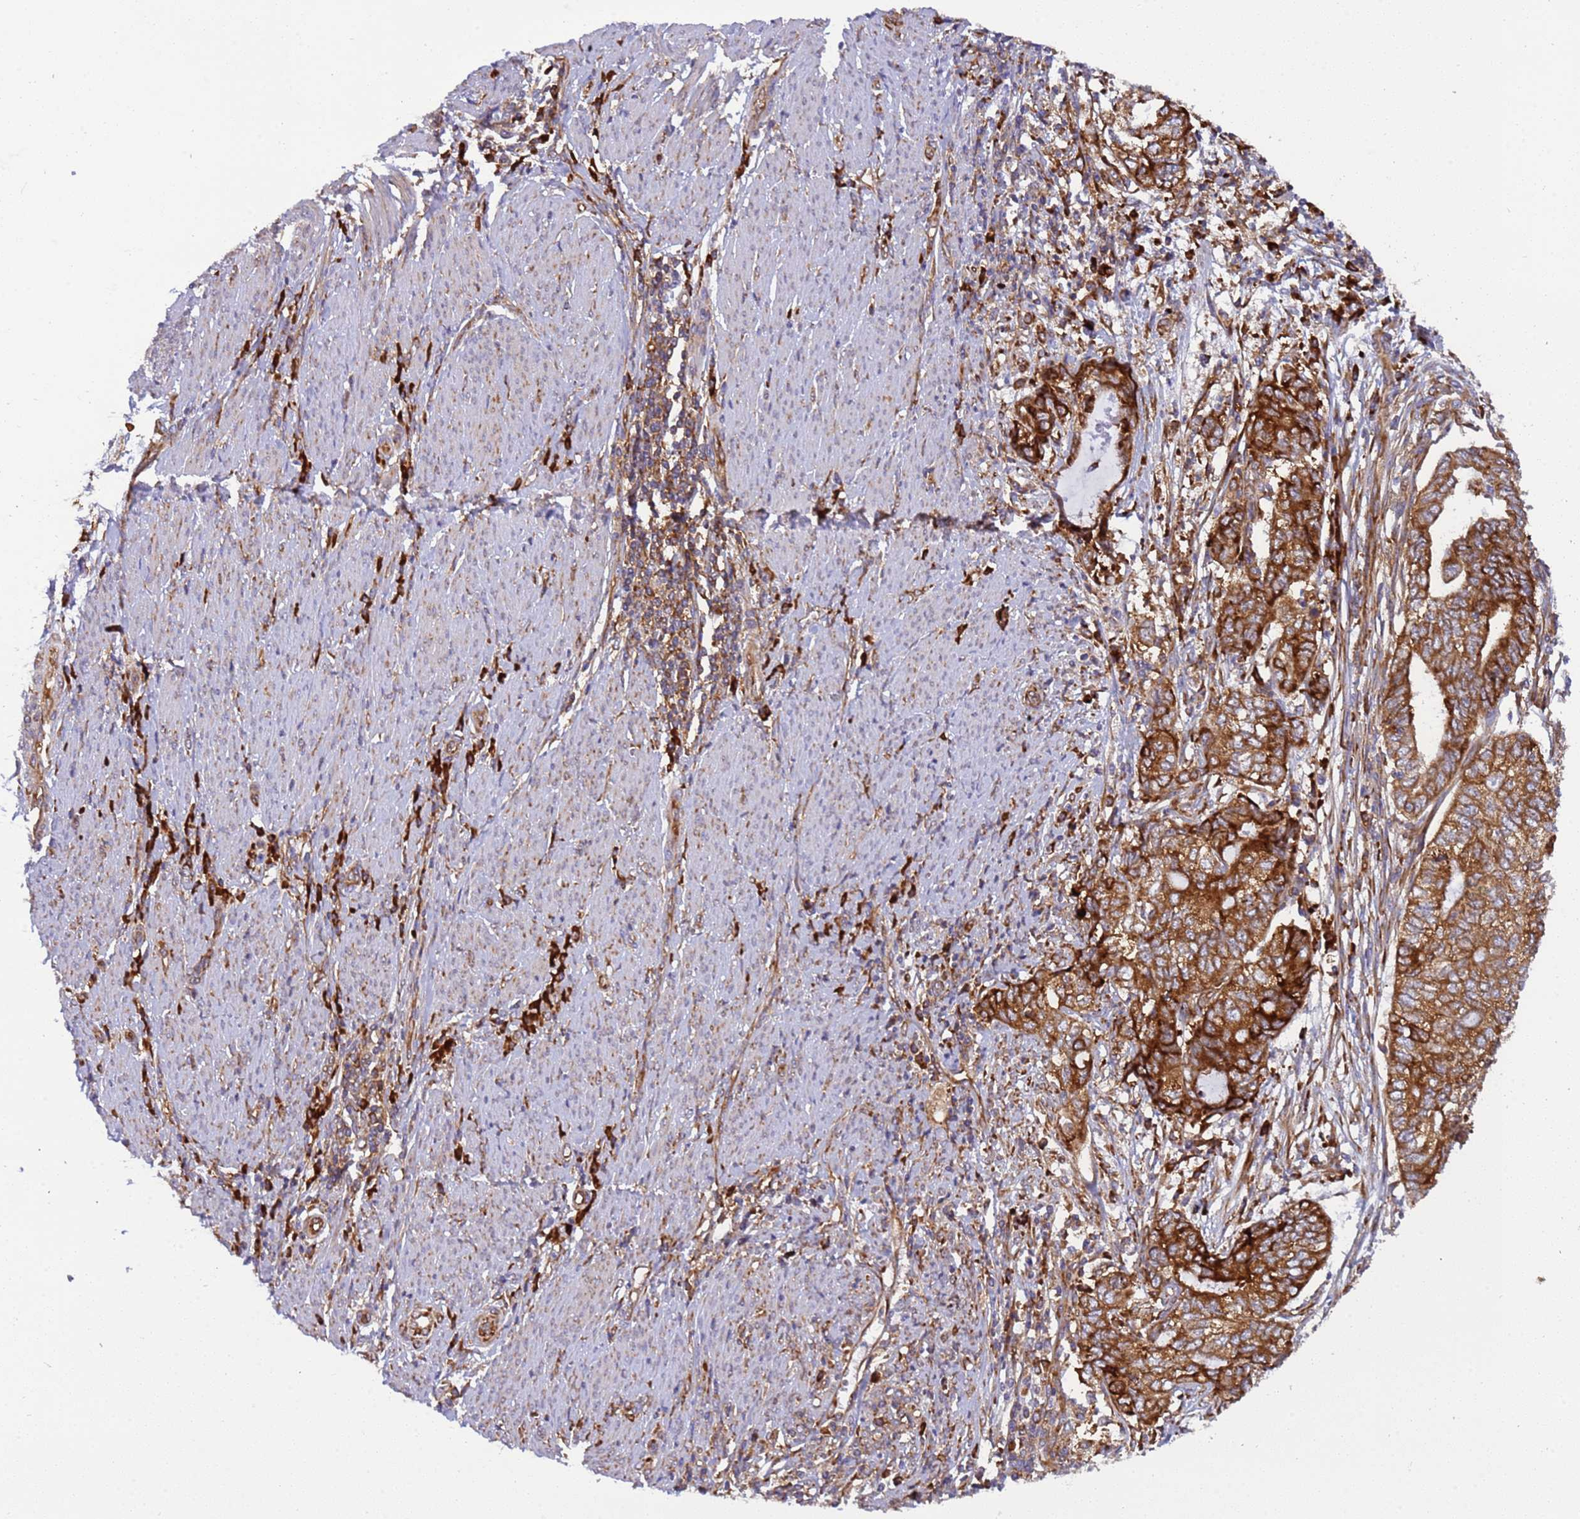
{"staining": {"intensity": "strong", "quantity": ">75%", "location": "cytoplasmic/membranous"}, "tissue": "endometrial cancer", "cell_type": "Tumor cells", "image_type": "cancer", "snomed": [{"axis": "morphology", "description": "Adenocarcinoma, NOS"}, {"axis": "topography", "description": "Uterus"}, {"axis": "topography", "description": "Endometrium"}], "caption": "Immunohistochemistry (IHC) image of endometrial adenocarcinoma stained for a protein (brown), which demonstrates high levels of strong cytoplasmic/membranous positivity in approximately >75% of tumor cells.", "gene": "RPL36", "patient": {"sex": "female", "age": 70}}